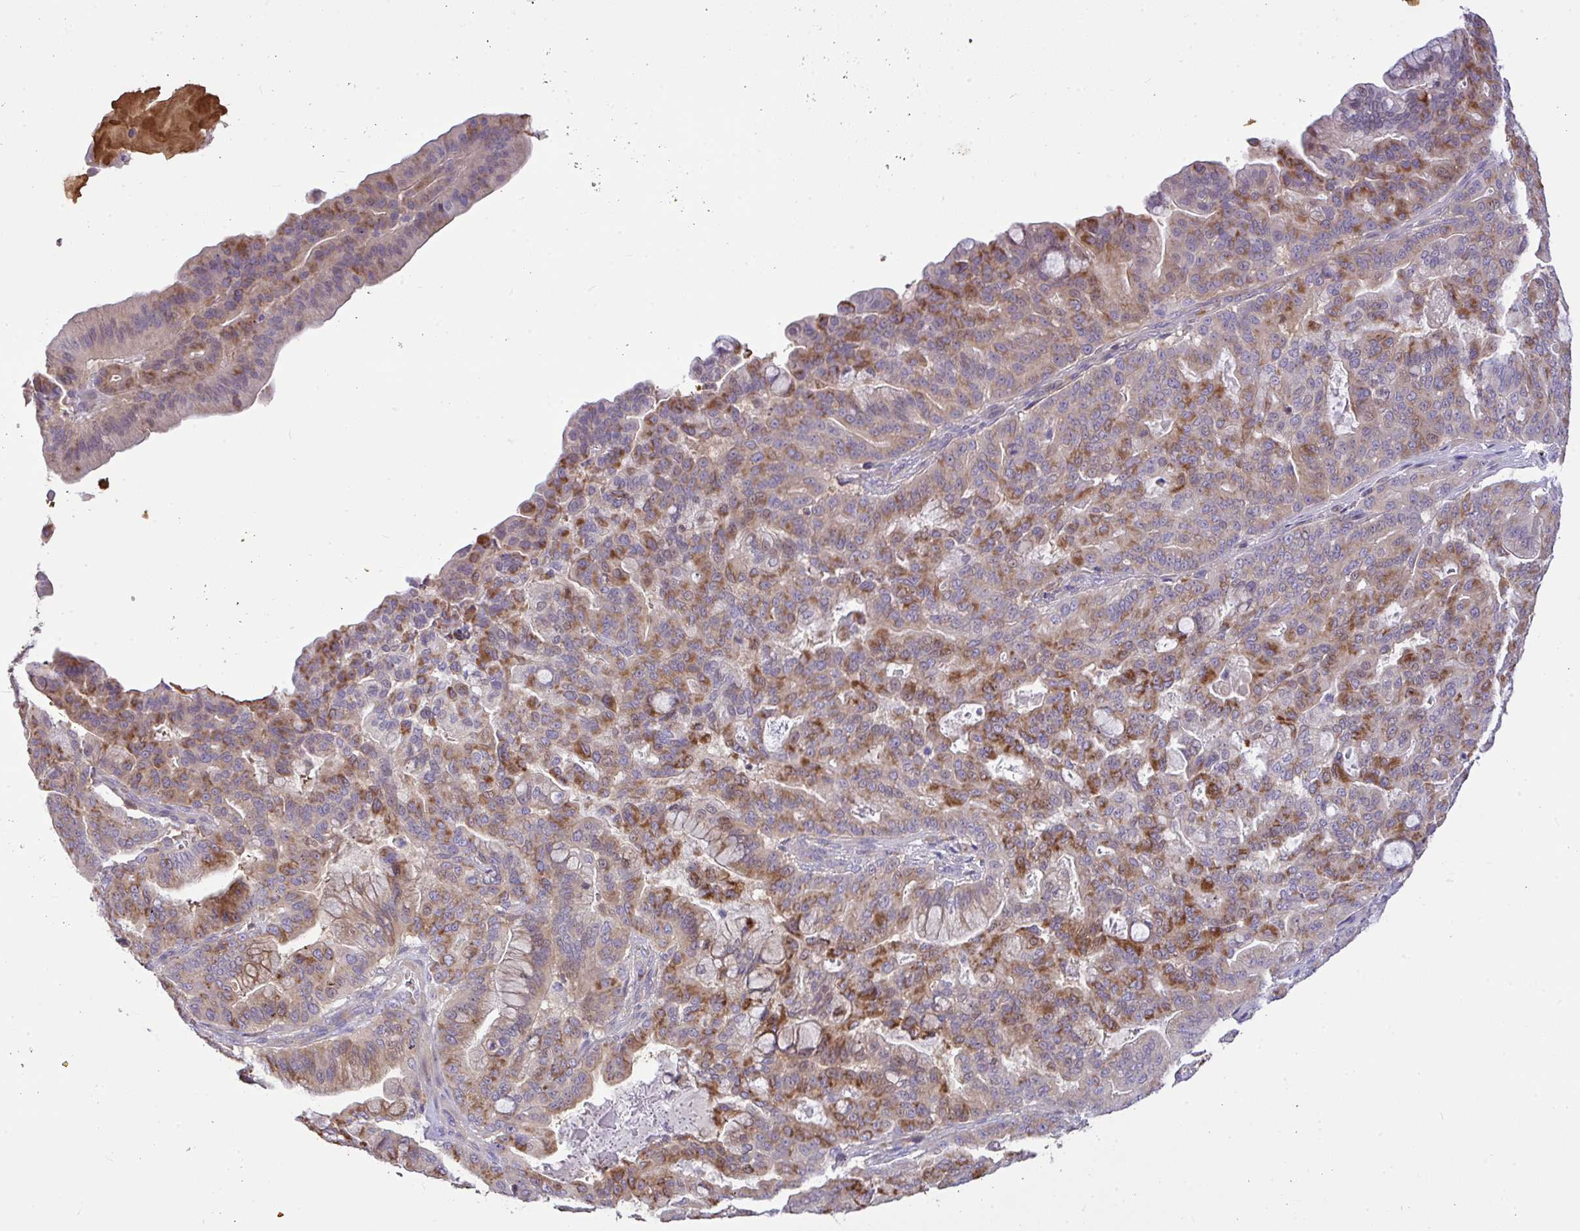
{"staining": {"intensity": "moderate", "quantity": ">75%", "location": "cytoplasmic/membranous"}, "tissue": "pancreatic cancer", "cell_type": "Tumor cells", "image_type": "cancer", "snomed": [{"axis": "morphology", "description": "Adenocarcinoma, NOS"}, {"axis": "topography", "description": "Pancreas"}], "caption": "This histopathology image displays pancreatic adenocarcinoma stained with immunohistochemistry (IHC) to label a protein in brown. The cytoplasmic/membranous of tumor cells show moderate positivity for the protein. Nuclei are counter-stained blue.", "gene": "MOCS1", "patient": {"sex": "male", "age": 63}}